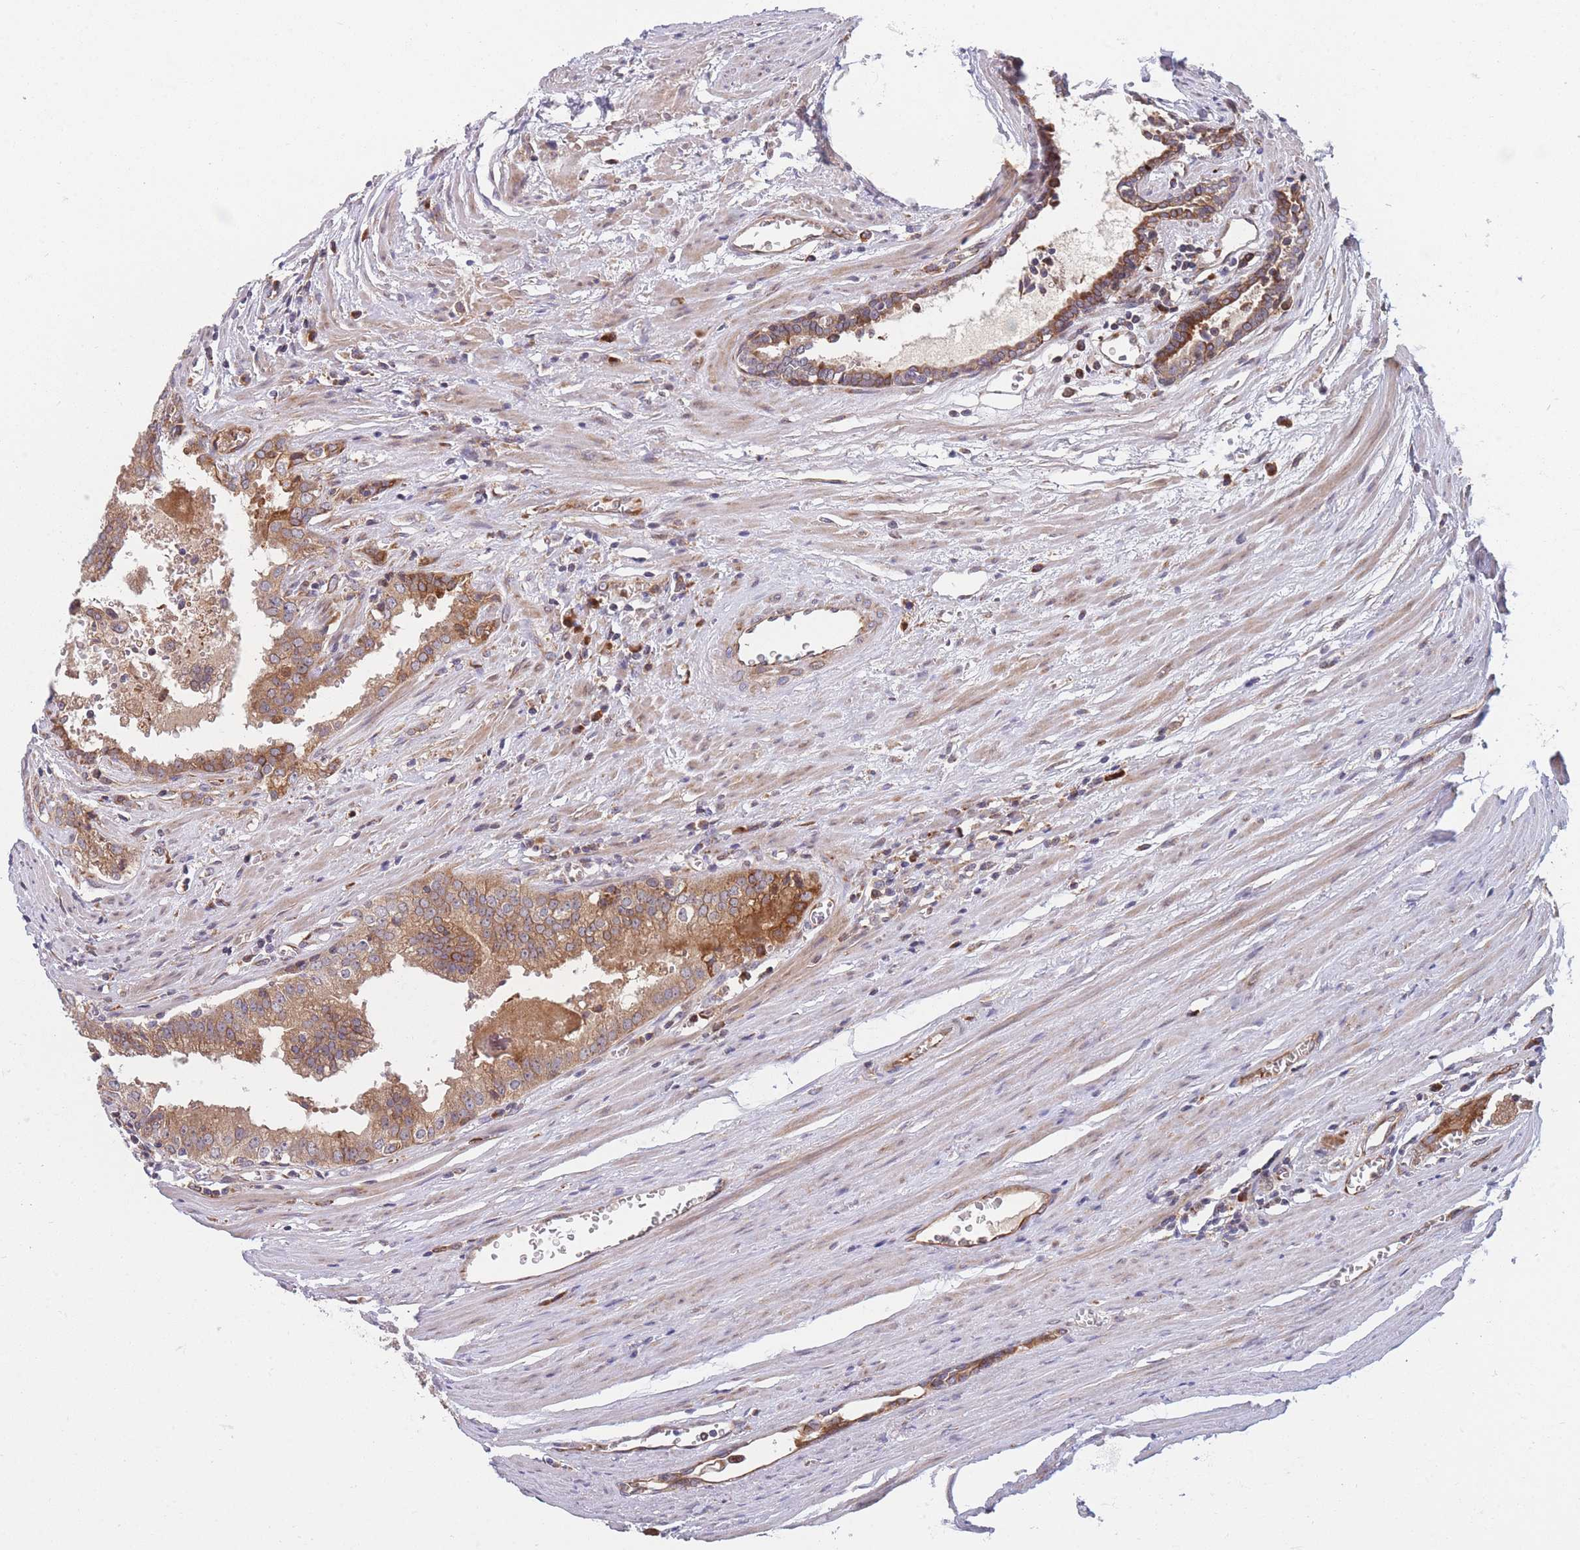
{"staining": {"intensity": "moderate", "quantity": ">75%", "location": "cytoplasmic/membranous"}, "tissue": "prostate cancer", "cell_type": "Tumor cells", "image_type": "cancer", "snomed": [{"axis": "morphology", "description": "Adenocarcinoma, High grade"}, {"axis": "topography", "description": "Prostate"}], "caption": "Immunohistochemistry (IHC) of high-grade adenocarcinoma (prostate) shows medium levels of moderate cytoplasmic/membranous staining in about >75% of tumor cells.", "gene": "TMEM131L", "patient": {"sex": "male", "age": 68}}